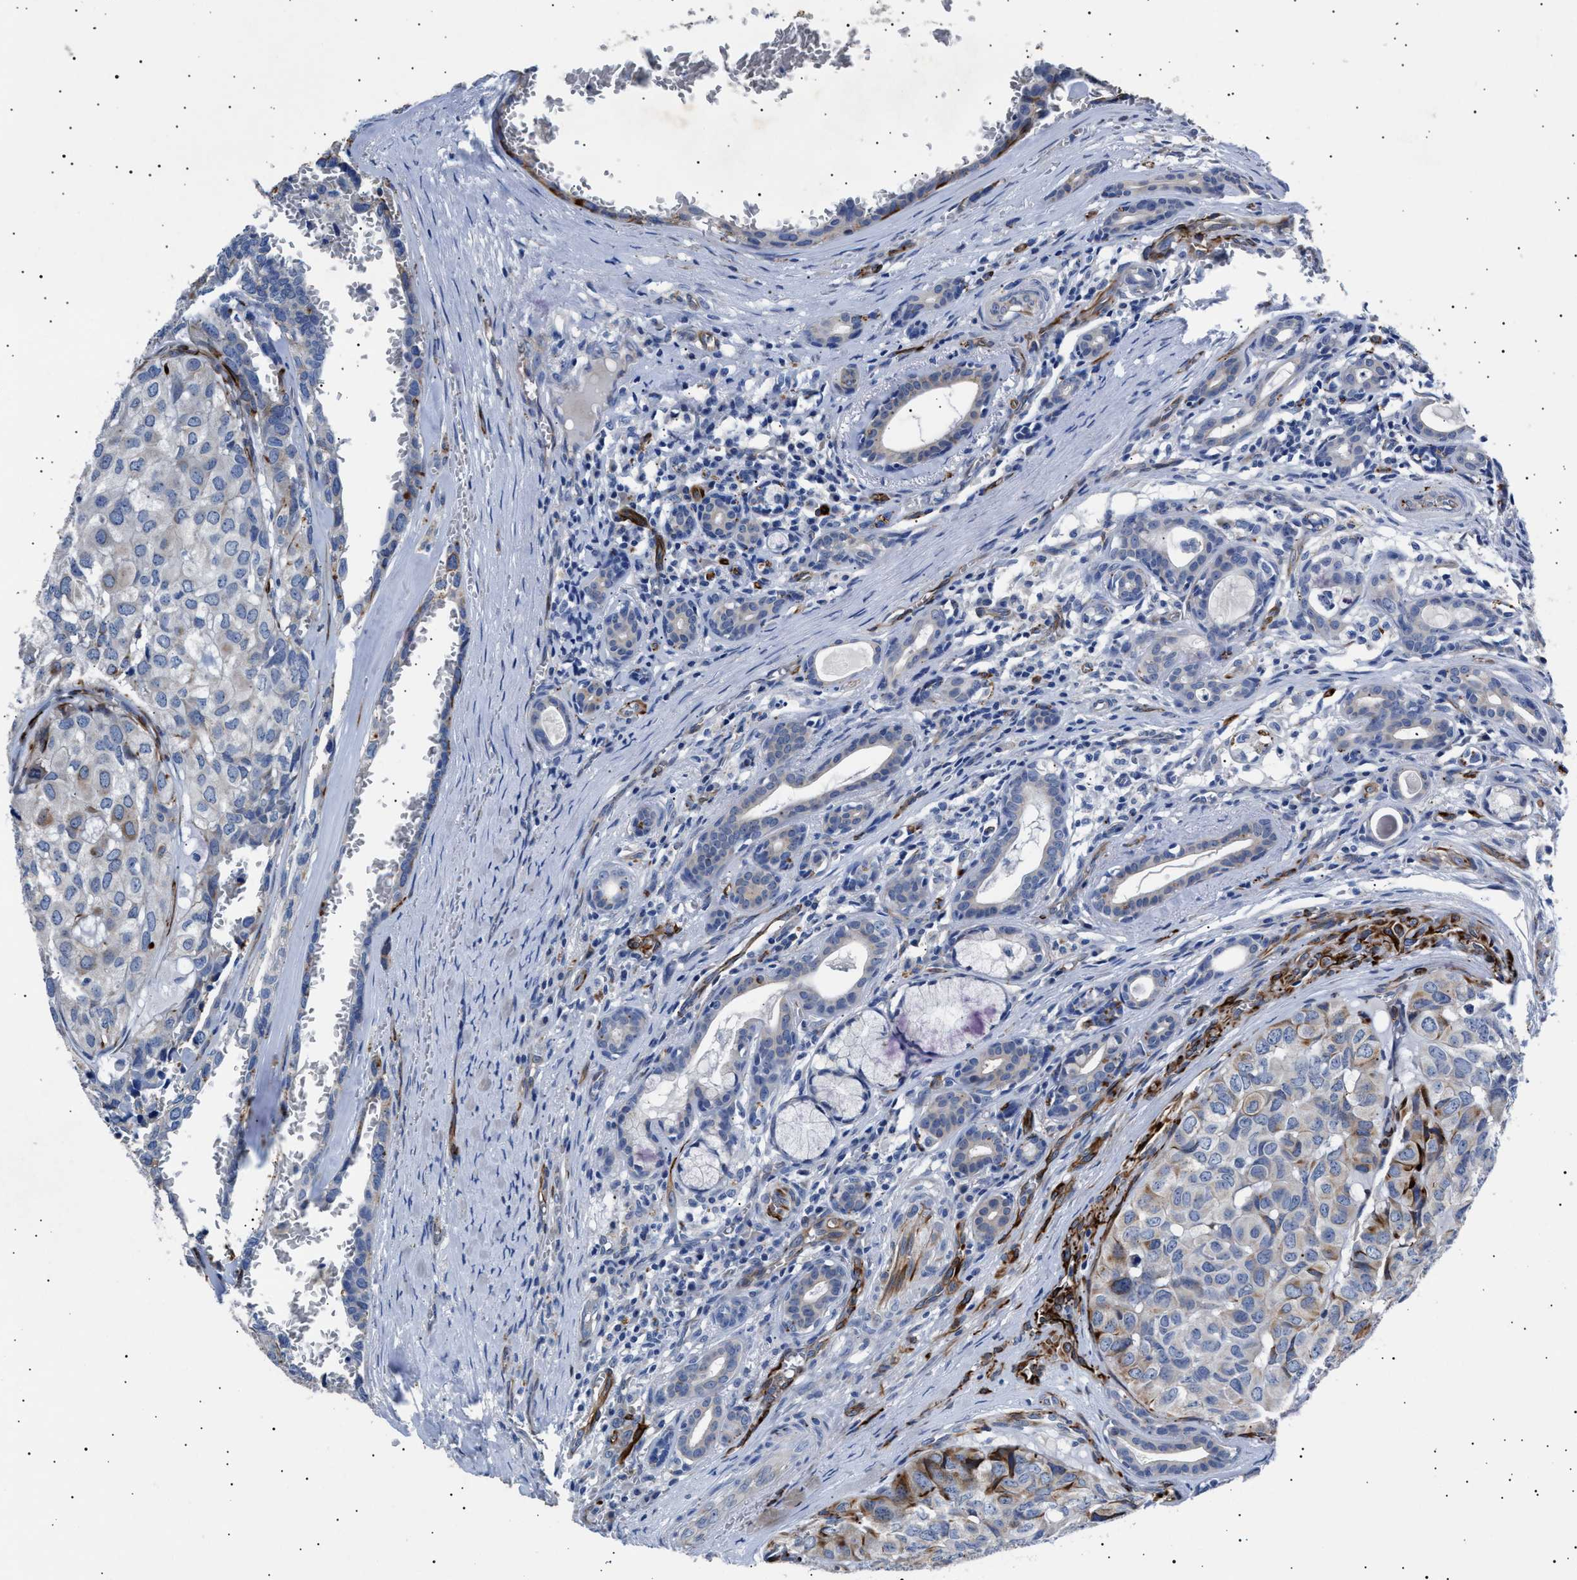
{"staining": {"intensity": "negative", "quantity": "none", "location": "none"}, "tissue": "head and neck cancer", "cell_type": "Tumor cells", "image_type": "cancer", "snomed": [{"axis": "morphology", "description": "Adenocarcinoma, NOS"}, {"axis": "topography", "description": "Salivary gland, NOS"}, {"axis": "topography", "description": "Head-Neck"}], "caption": "IHC photomicrograph of neoplastic tissue: human head and neck cancer stained with DAB shows no significant protein positivity in tumor cells.", "gene": "OLFML2A", "patient": {"sex": "female", "age": 76}}